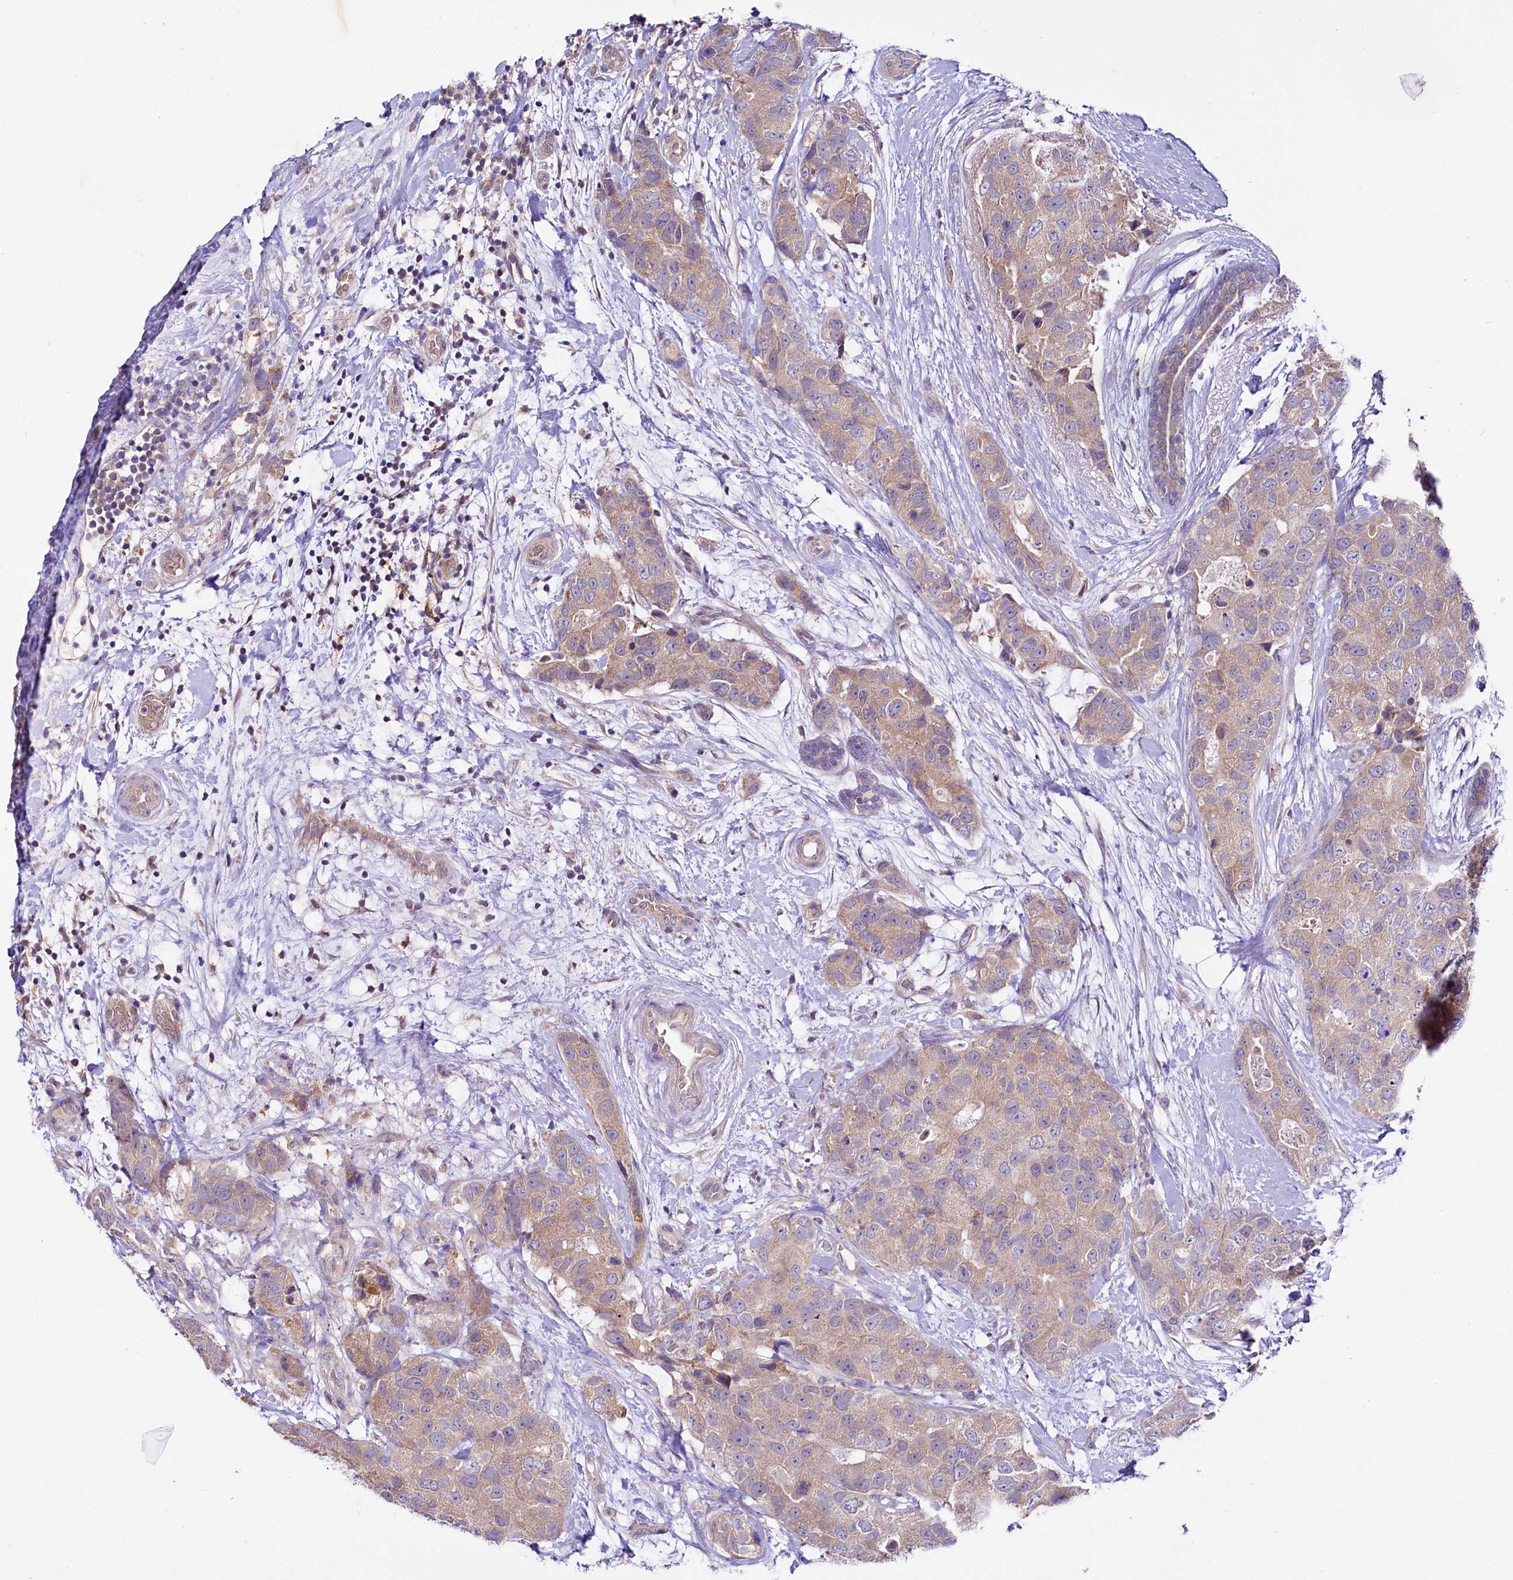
{"staining": {"intensity": "weak", "quantity": ">75%", "location": "cytoplasmic/membranous"}, "tissue": "breast cancer", "cell_type": "Tumor cells", "image_type": "cancer", "snomed": [{"axis": "morphology", "description": "Duct carcinoma"}, {"axis": "topography", "description": "Breast"}], "caption": "The immunohistochemical stain shows weak cytoplasmic/membranous expression in tumor cells of breast intraductal carcinoma tissue.", "gene": "CEP295", "patient": {"sex": "female", "age": 62}}